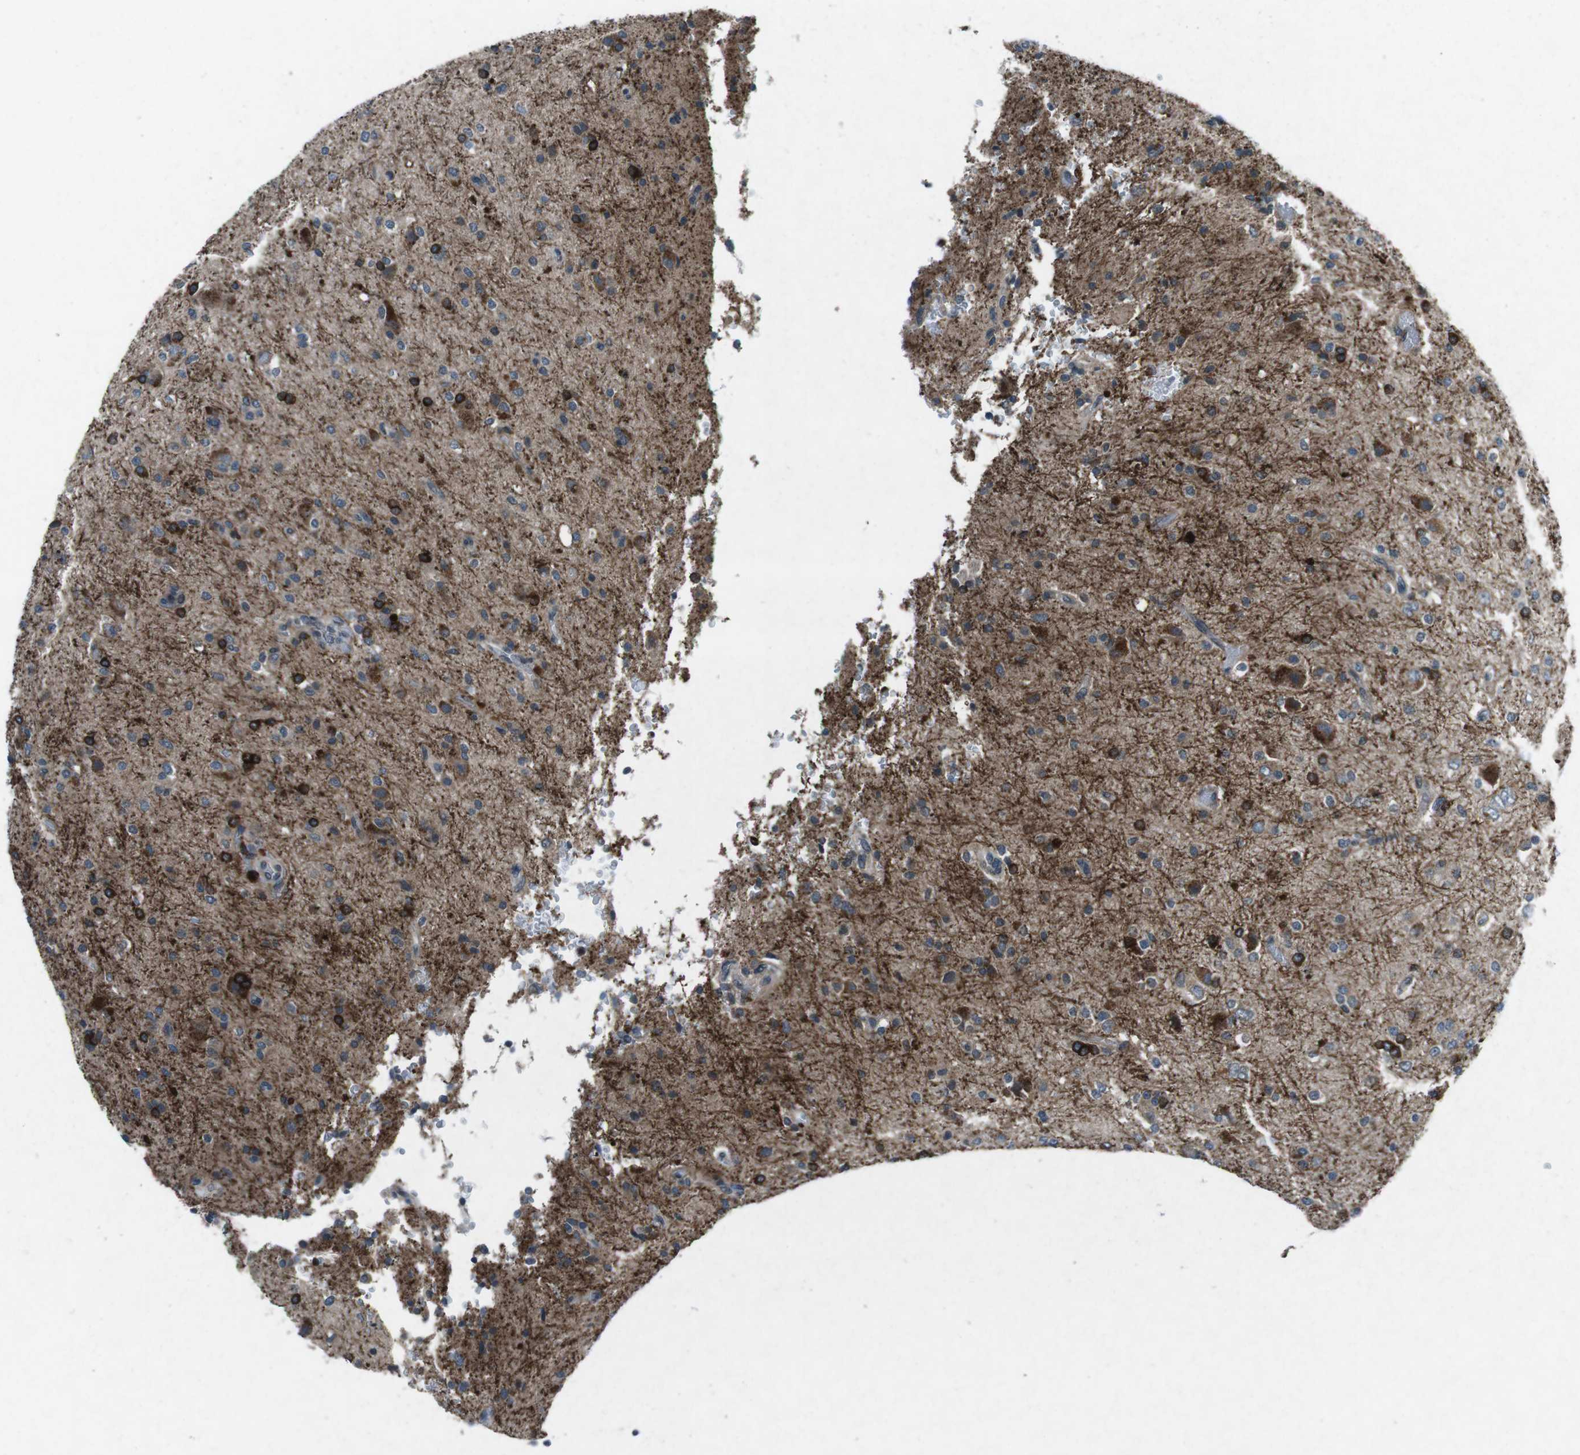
{"staining": {"intensity": "strong", "quantity": "<25%", "location": "cytoplasmic/membranous"}, "tissue": "glioma", "cell_type": "Tumor cells", "image_type": "cancer", "snomed": [{"axis": "morphology", "description": "Glioma, malignant, High grade"}, {"axis": "topography", "description": "Brain"}], "caption": "Immunohistochemistry (IHC) of human glioma exhibits medium levels of strong cytoplasmic/membranous expression in about <25% of tumor cells.", "gene": "CDK16", "patient": {"sex": "male", "age": 47}}